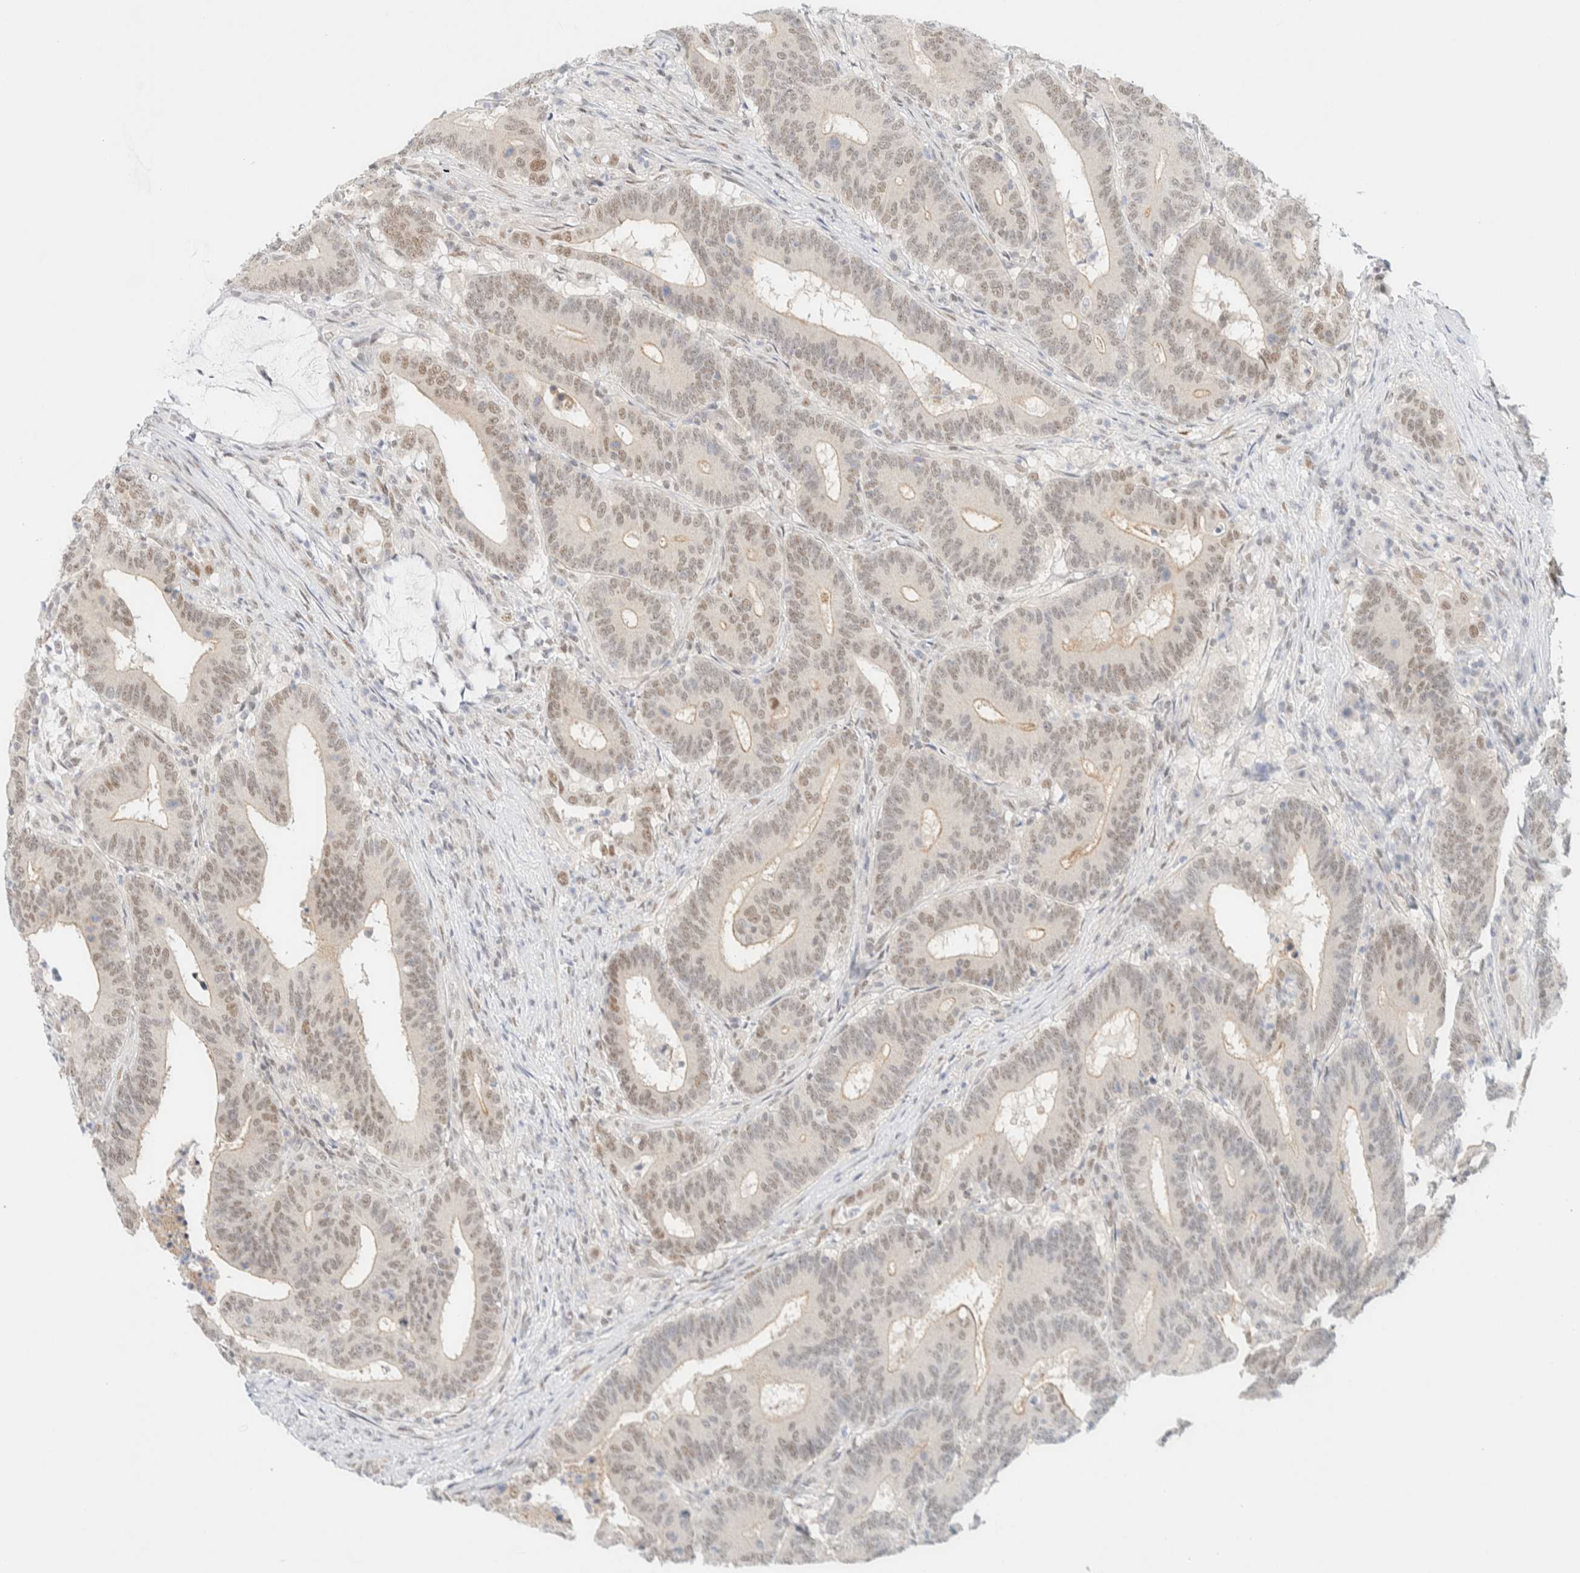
{"staining": {"intensity": "weak", "quantity": "25%-75%", "location": "nuclear"}, "tissue": "colorectal cancer", "cell_type": "Tumor cells", "image_type": "cancer", "snomed": [{"axis": "morphology", "description": "Adenocarcinoma, NOS"}, {"axis": "topography", "description": "Colon"}], "caption": "Immunohistochemistry (IHC) micrograph of colorectal cancer stained for a protein (brown), which demonstrates low levels of weak nuclear staining in approximately 25%-75% of tumor cells.", "gene": "PYGO2", "patient": {"sex": "female", "age": 66}}